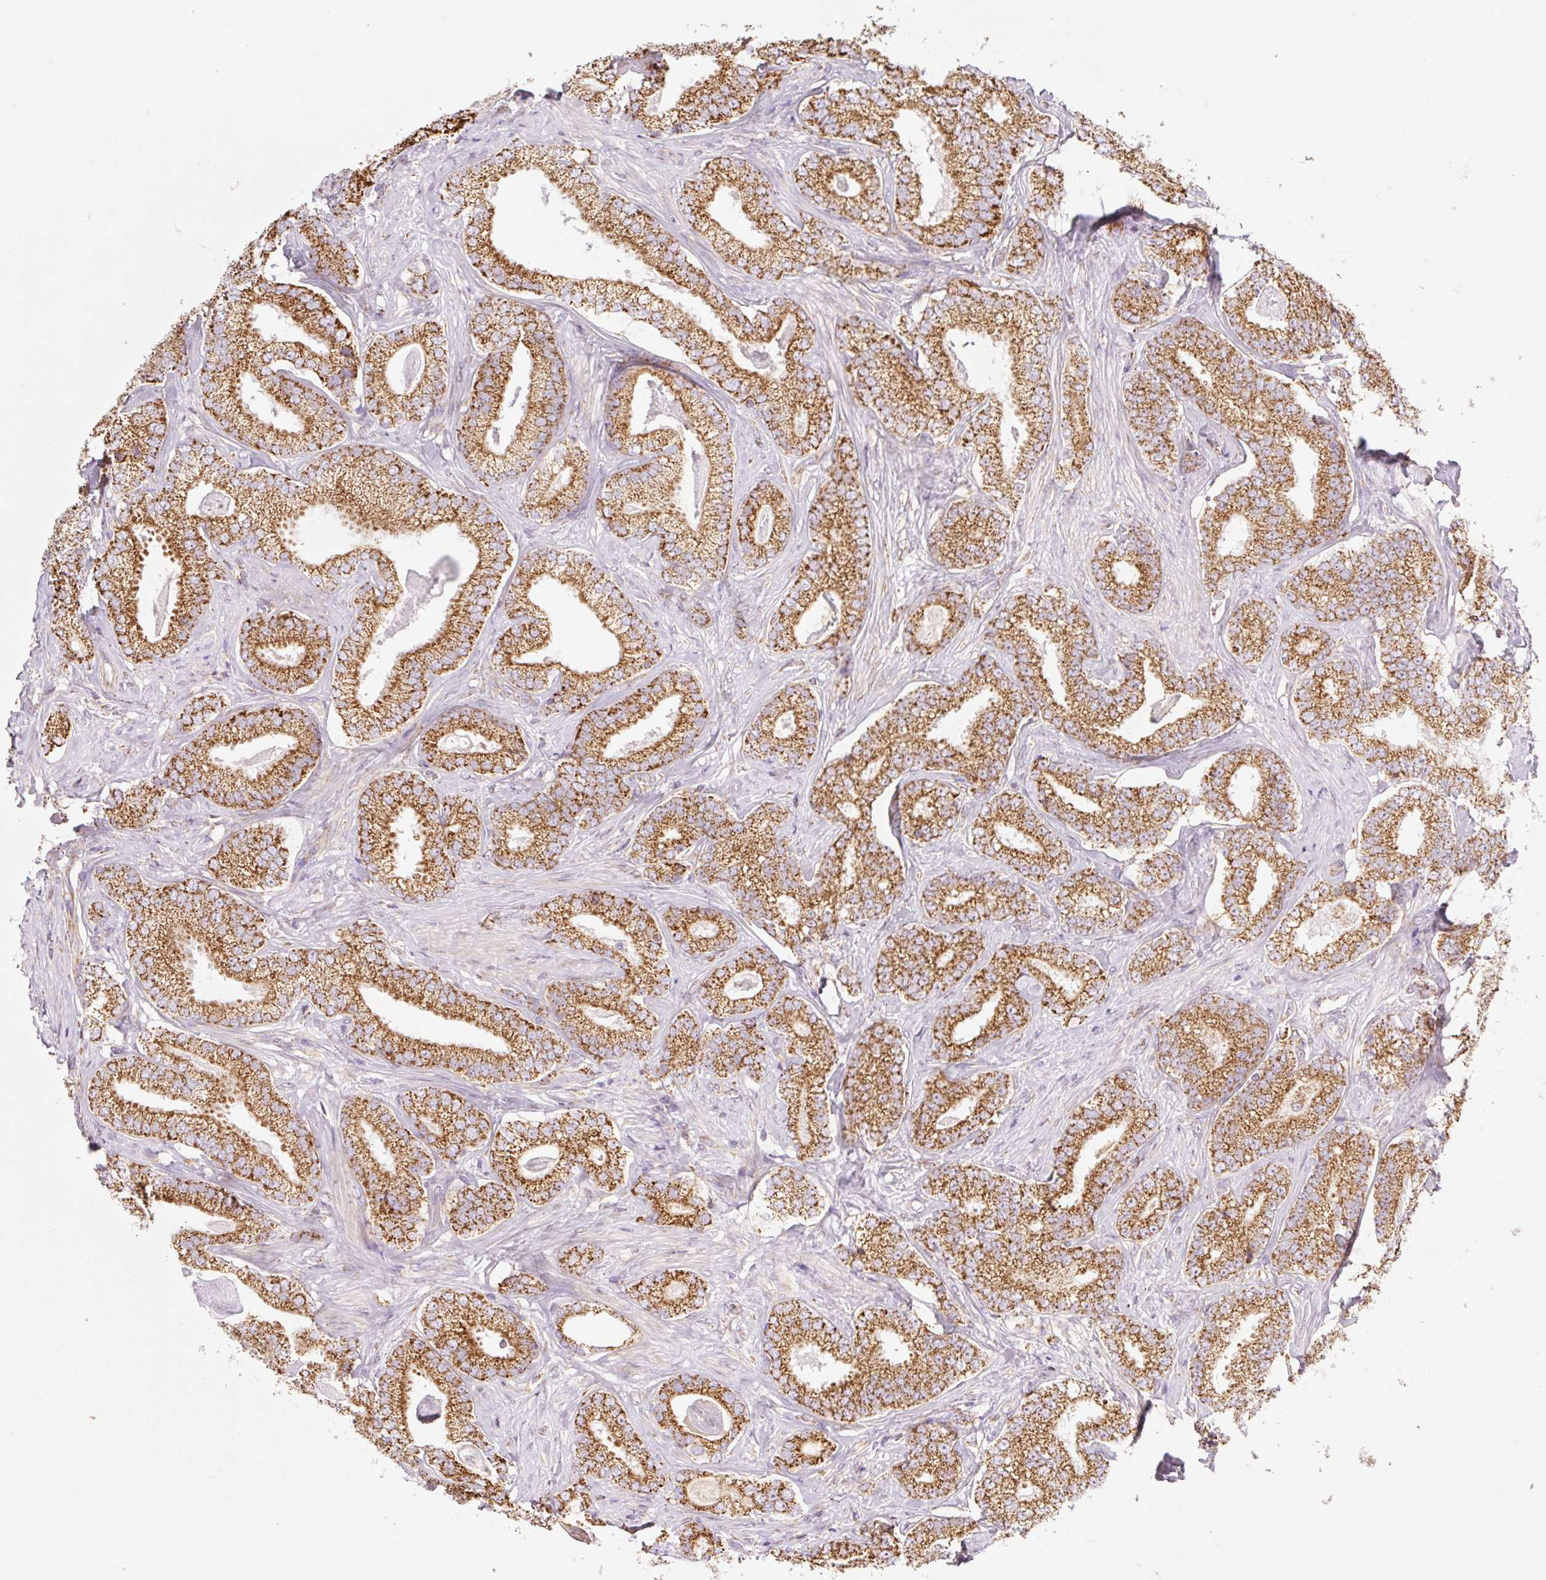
{"staining": {"intensity": "strong", "quantity": ">75%", "location": "cytoplasmic/membranous"}, "tissue": "prostate cancer", "cell_type": "Tumor cells", "image_type": "cancer", "snomed": [{"axis": "morphology", "description": "Adenocarcinoma, Low grade"}, {"axis": "topography", "description": "Prostate"}], "caption": "The micrograph exhibits a brown stain indicating the presence of a protein in the cytoplasmic/membranous of tumor cells in prostate low-grade adenocarcinoma.", "gene": "GOSR2", "patient": {"sex": "male", "age": 63}}